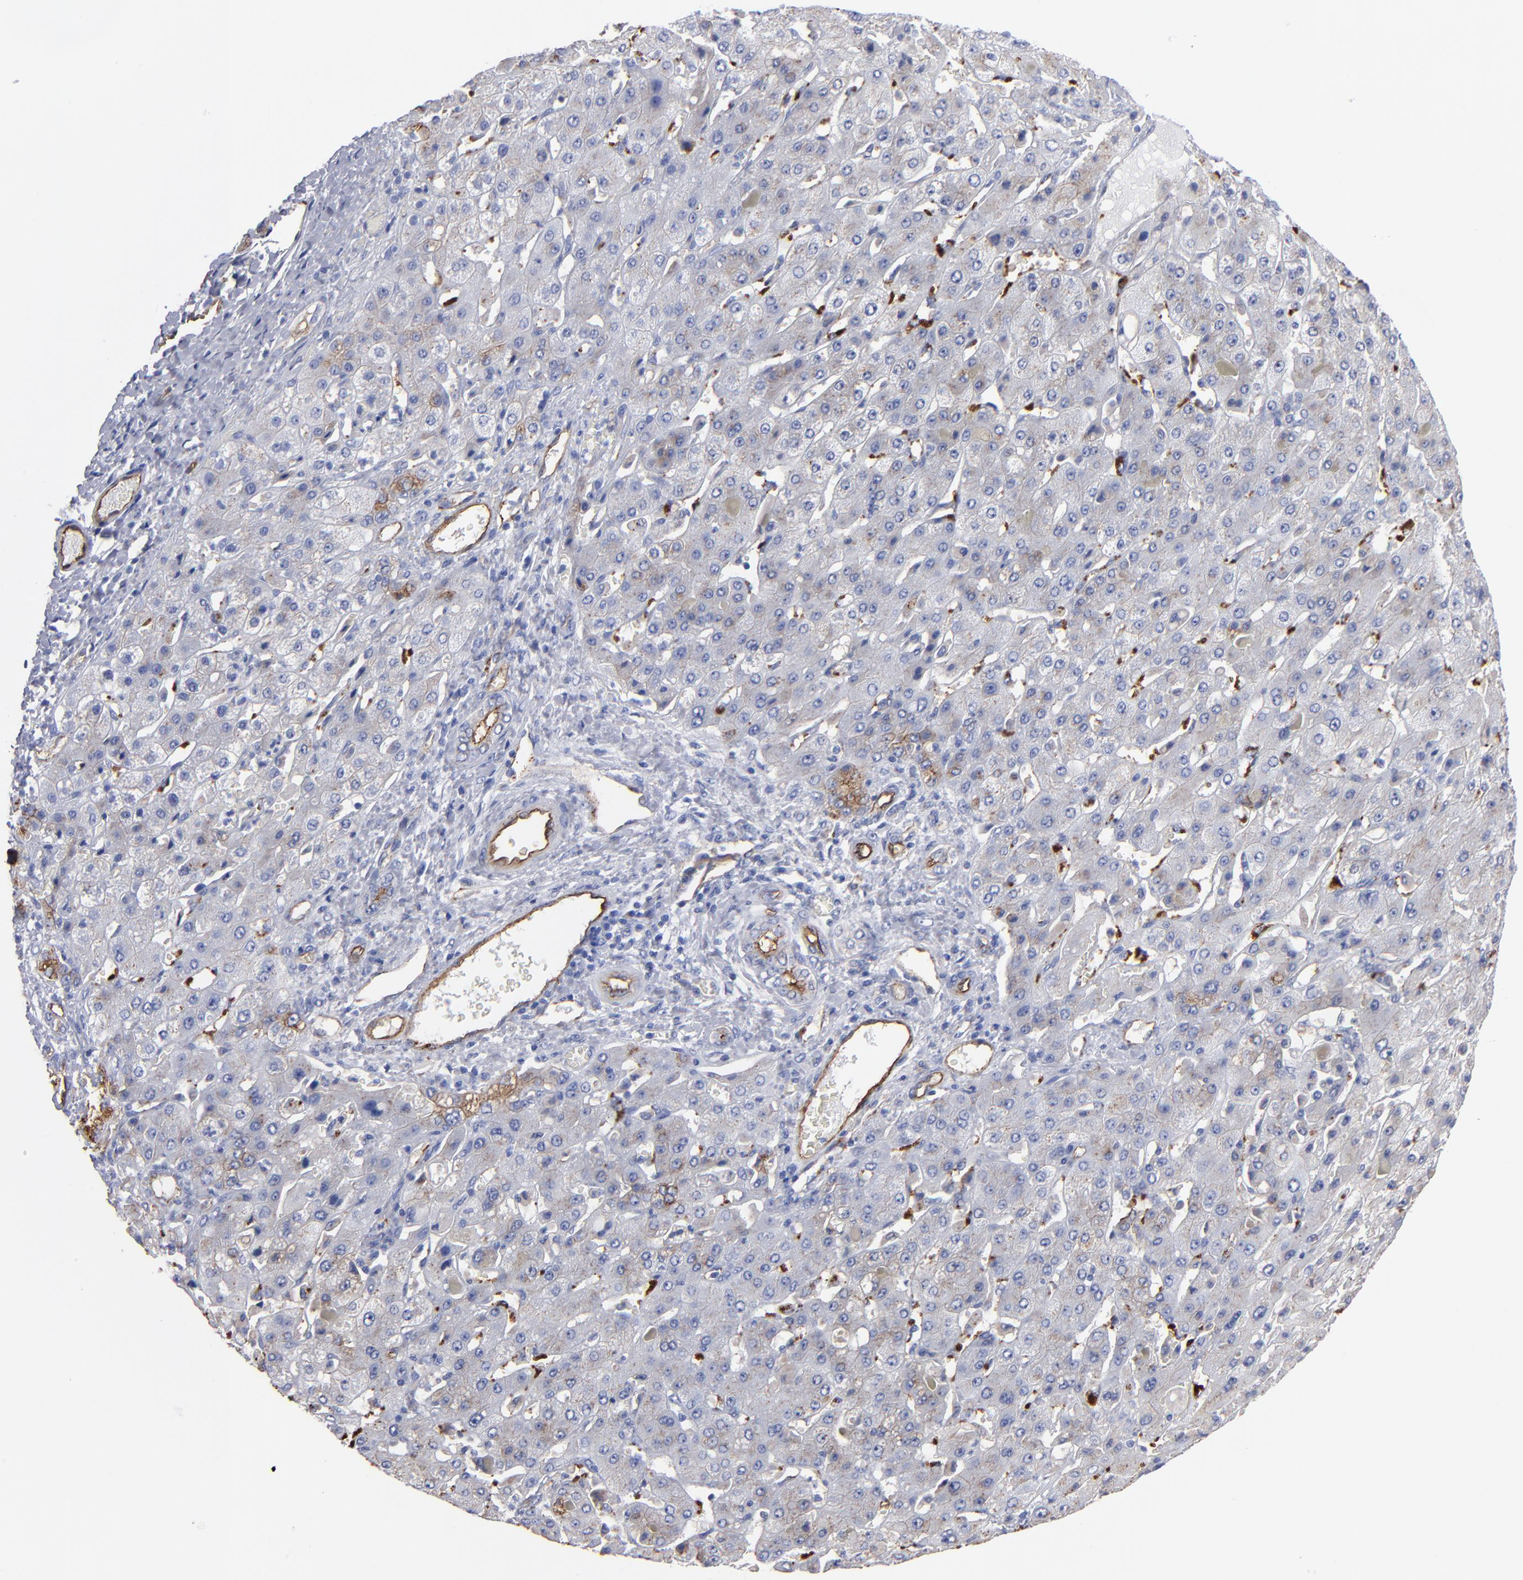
{"staining": {"intensity": "weak", "quantity": "<25%", "location": "cytoplasmic/membranous"}, "tissue": "liver cancer", "cell_type": "Tumor cells", "image_type": "cancer", "snomed": [{"axis": "morphology", "description": "Cholangiocarcinoma"}, {"axis": "topography", "description": "Liver"}], "caption": "DAB (3,3'-diaminobenzidine) immunohistochemical staining of liver cholangiocarcinoma exhibits no significant positivity in tumor cells.", "gene": "TM4SF1", "patient": {"sex": "female", "age": 52}}